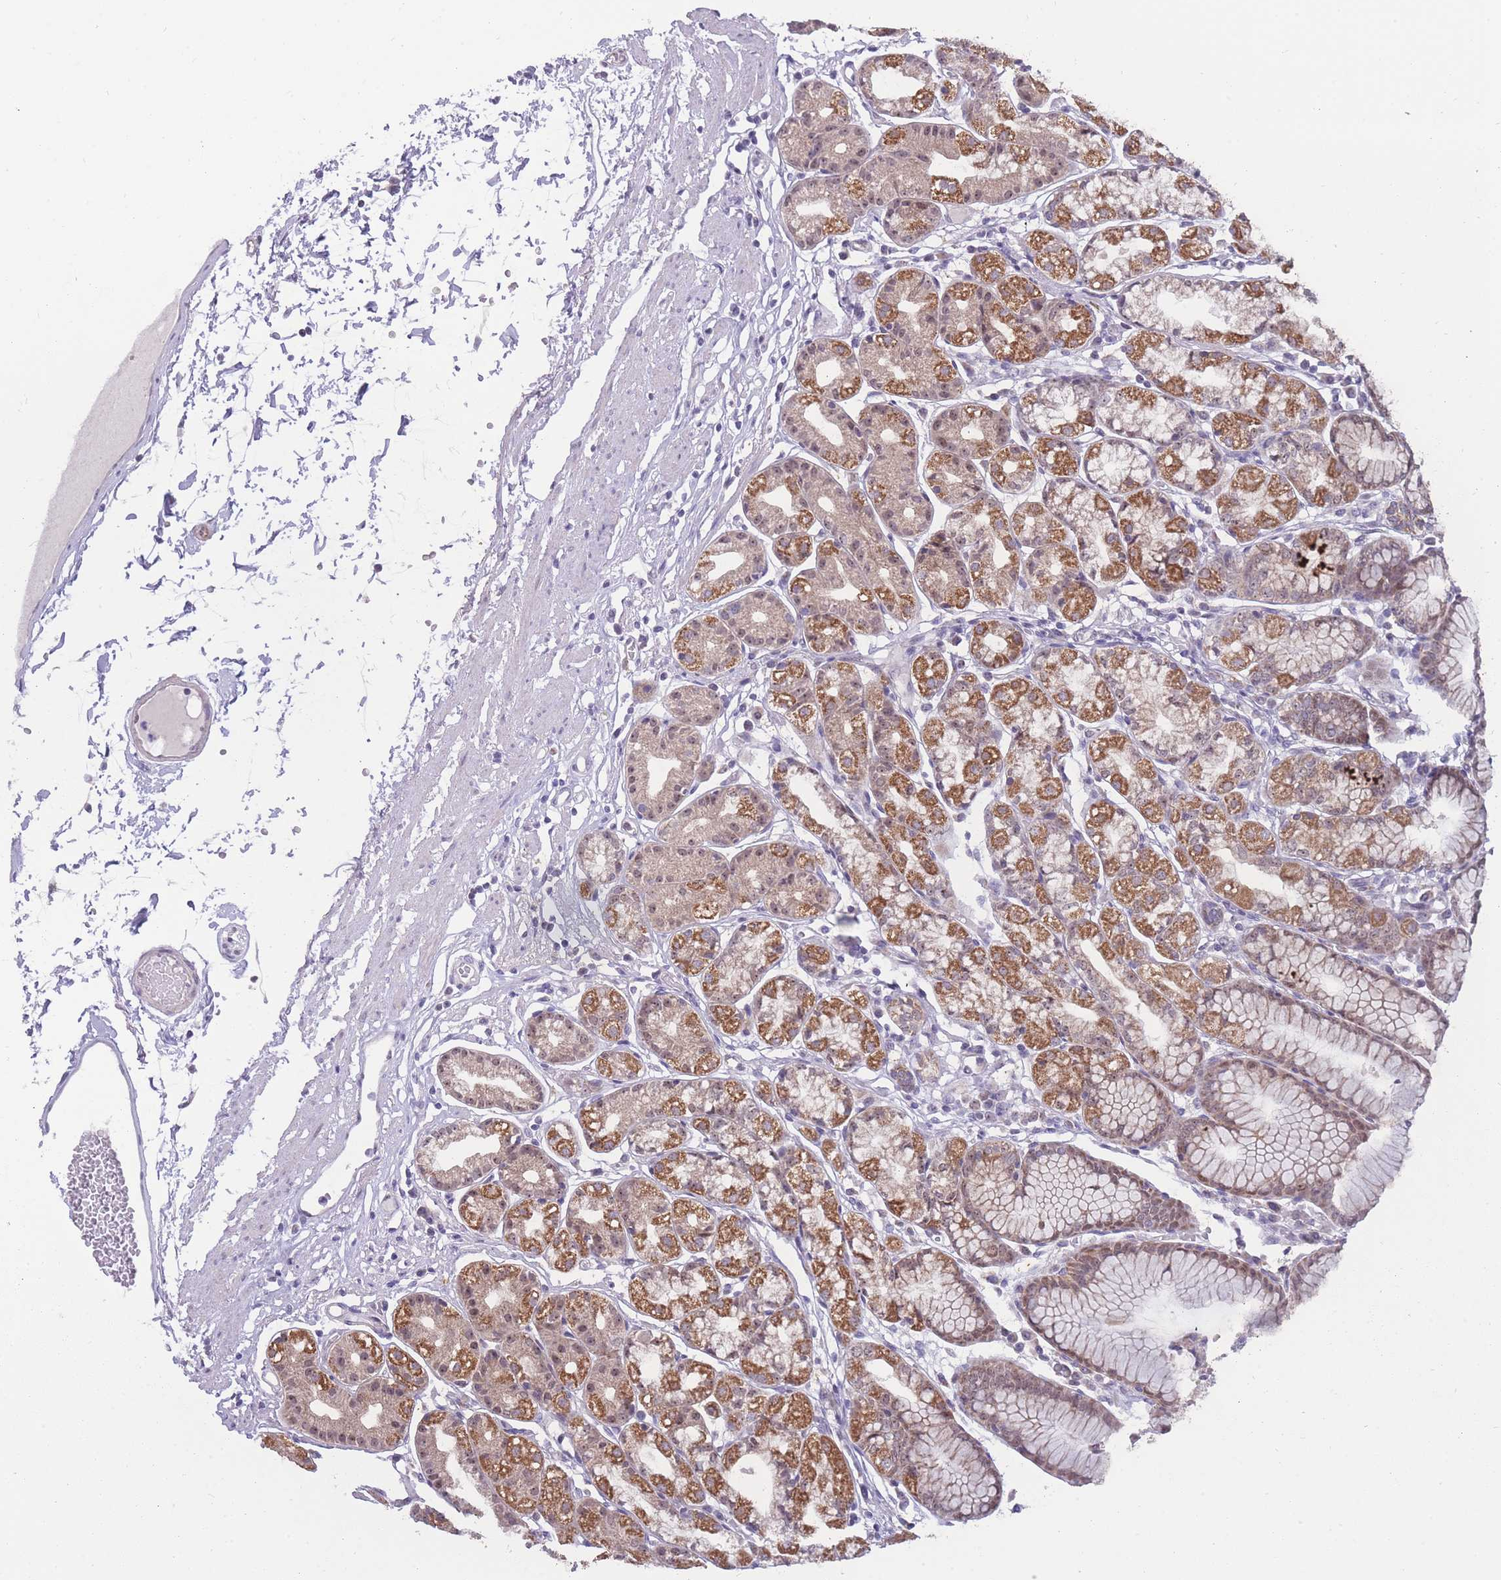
{"staining": {"intensity": "moderate", "quantity": ">75%", "location": "cytoplasmic/membranous,nuclear"}, "tissue": "stomach", "cell_type": "Glandular cells", "image_type": "normal", "snomed": [{"axis": "morphology", "description": "Normal tissue, NOS"}, {"axis": "topography", "description": "Stomach"}], "caption": "Immunohistochemistry of benign human stomach displays medium levels of moderate cytoplasmic/membranous,nuclear positivity in about >75% of glandular cells. (brown staining indicates protein expression, while blue staining denotes nuclei).", "gene": "MCIDAS", "patient": {"sex": "female", "age": 57}}